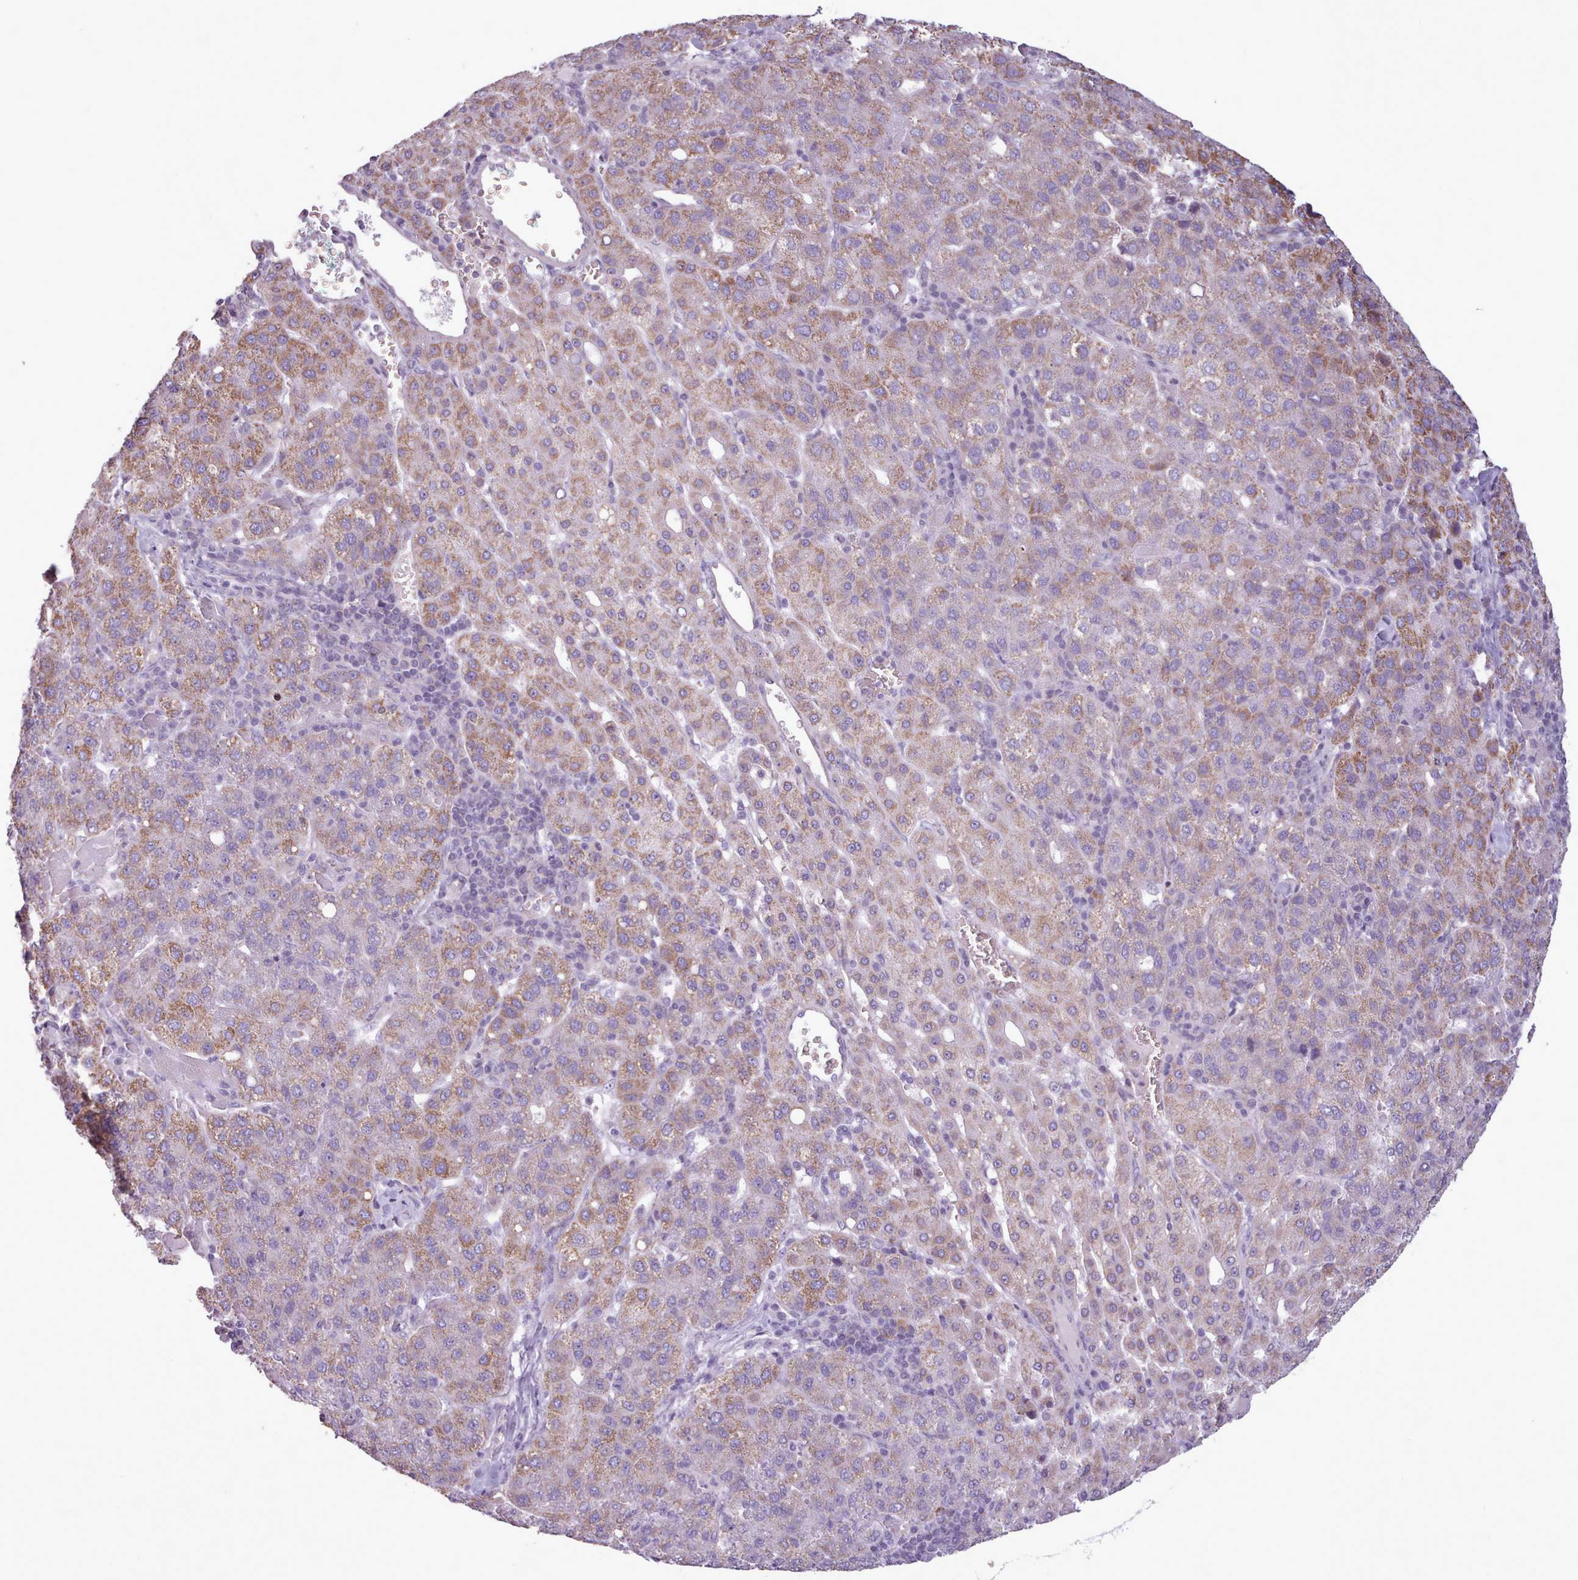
{"staining": {"intensity": "moderate", "quantity": "25%-75%", "location": "cytoplasmic/membranous"}, "tissue": "liver cancer", "cell_type": "Tumor cells", "image_type": "cancer", "snomed": [{"axis": "morphology", "description": "Carcinoma, Hepatocellular, NOS"}, {"axis": "topography", "description": "Liver"}], "caption": "Protein expression analysis of human liver hepatocellular carcinoma reveals moderate cytoplasmic/membranous positivity in about 25%-75% of tumor cells. The staining was performed using DAB to visualize the protein expression in brown, while the nuclei were stained in blue with hematoxylin (Magnification: 20x).", "gene": "AVL9", "patient": {"sex": "male", "age": 65}}